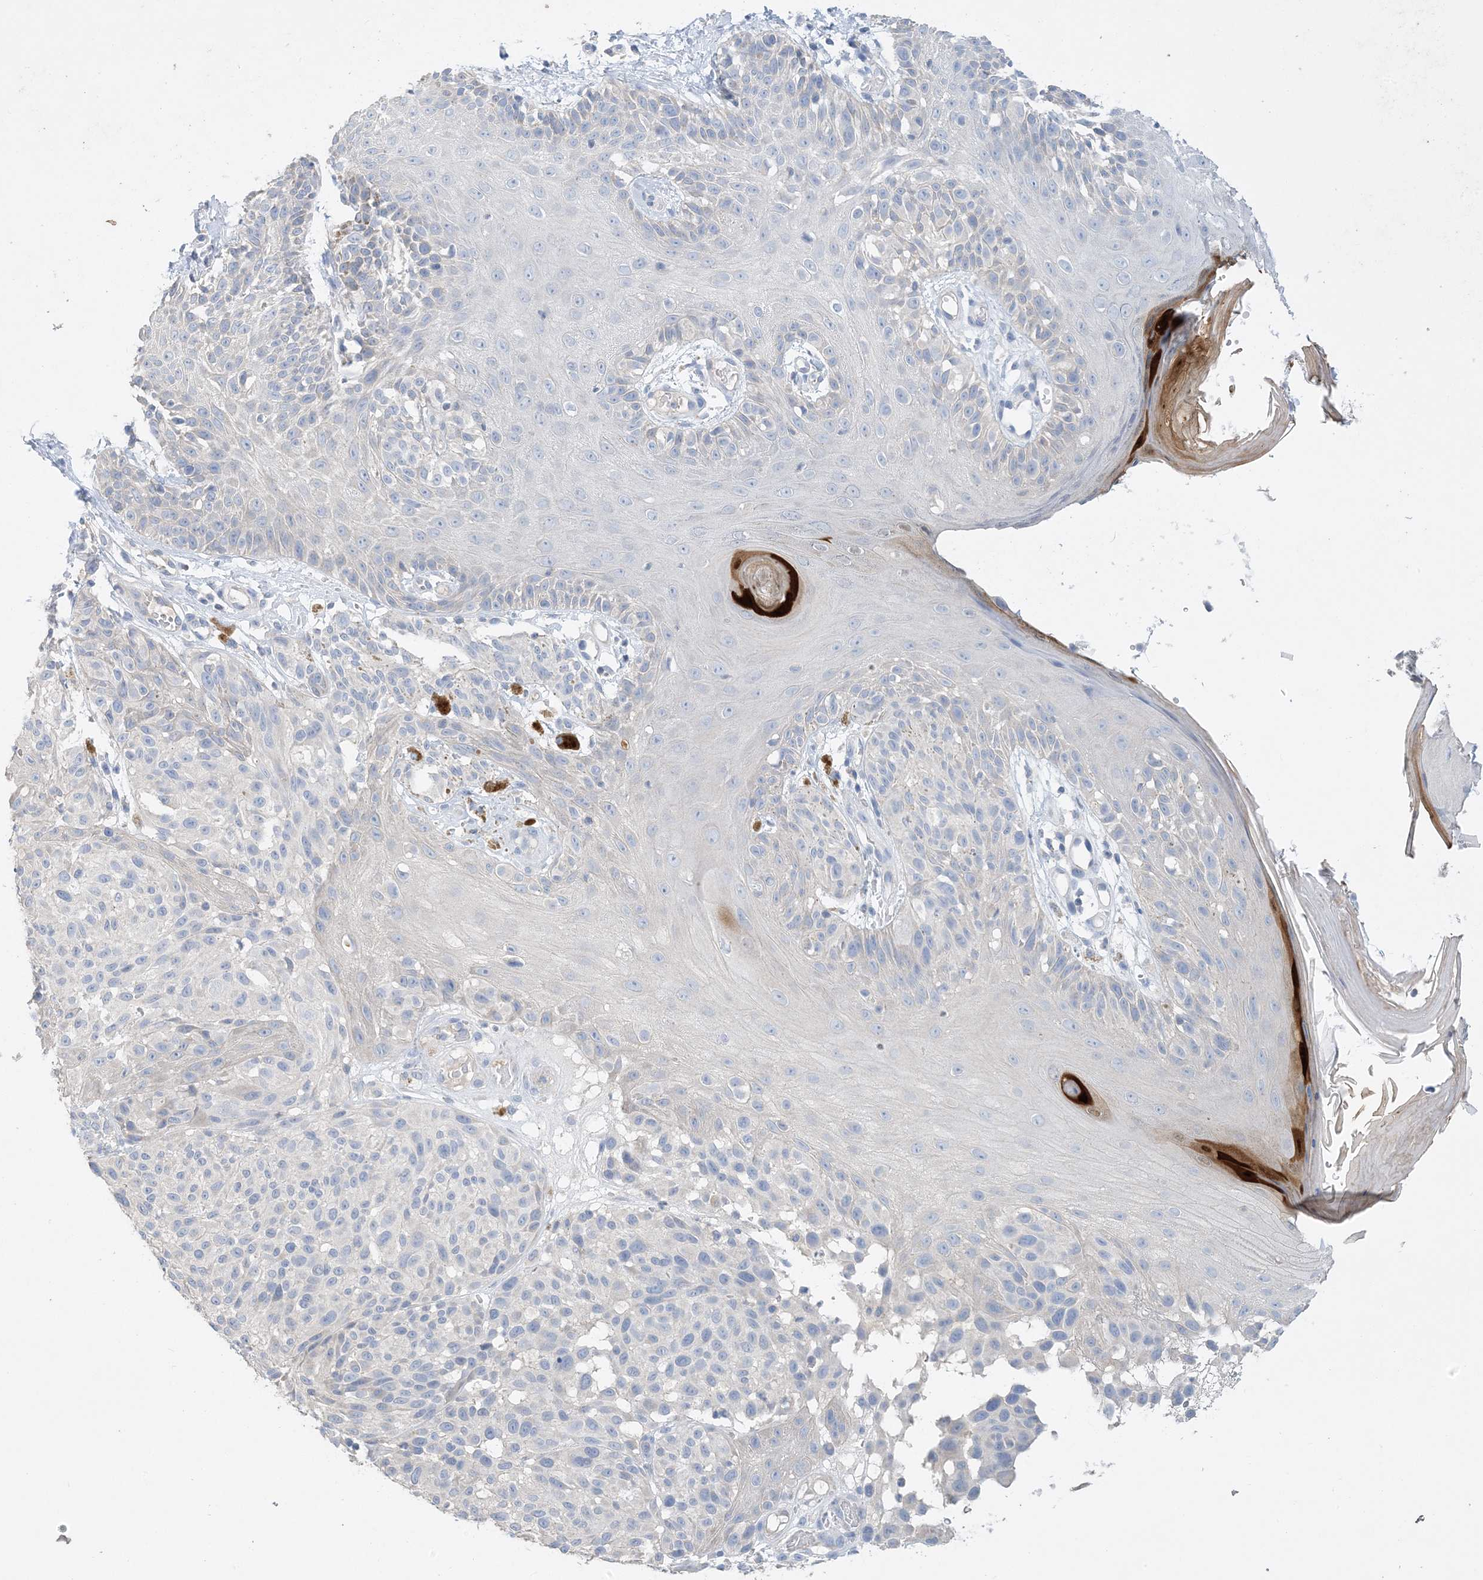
{"staining": {"intensity": "negative", "quantity": "none", "location": "none"}, "tissue": "melanoma", "cell_type": "Tumor cells", "image_type": "cancer", "snomed": [{"axis": "morphology", "description": "Malignant melanoma, NOS"}, {"axis": "topography", "description": "Skin"}], "caption": "Immunohistochemistry micrograph of neoplastic tissue: human malignant melanoma stained with DAB reveals no significant protein staining in tumor cells.", "gene": "KPRP", "patient": {"sex": "male", "age": 83}}